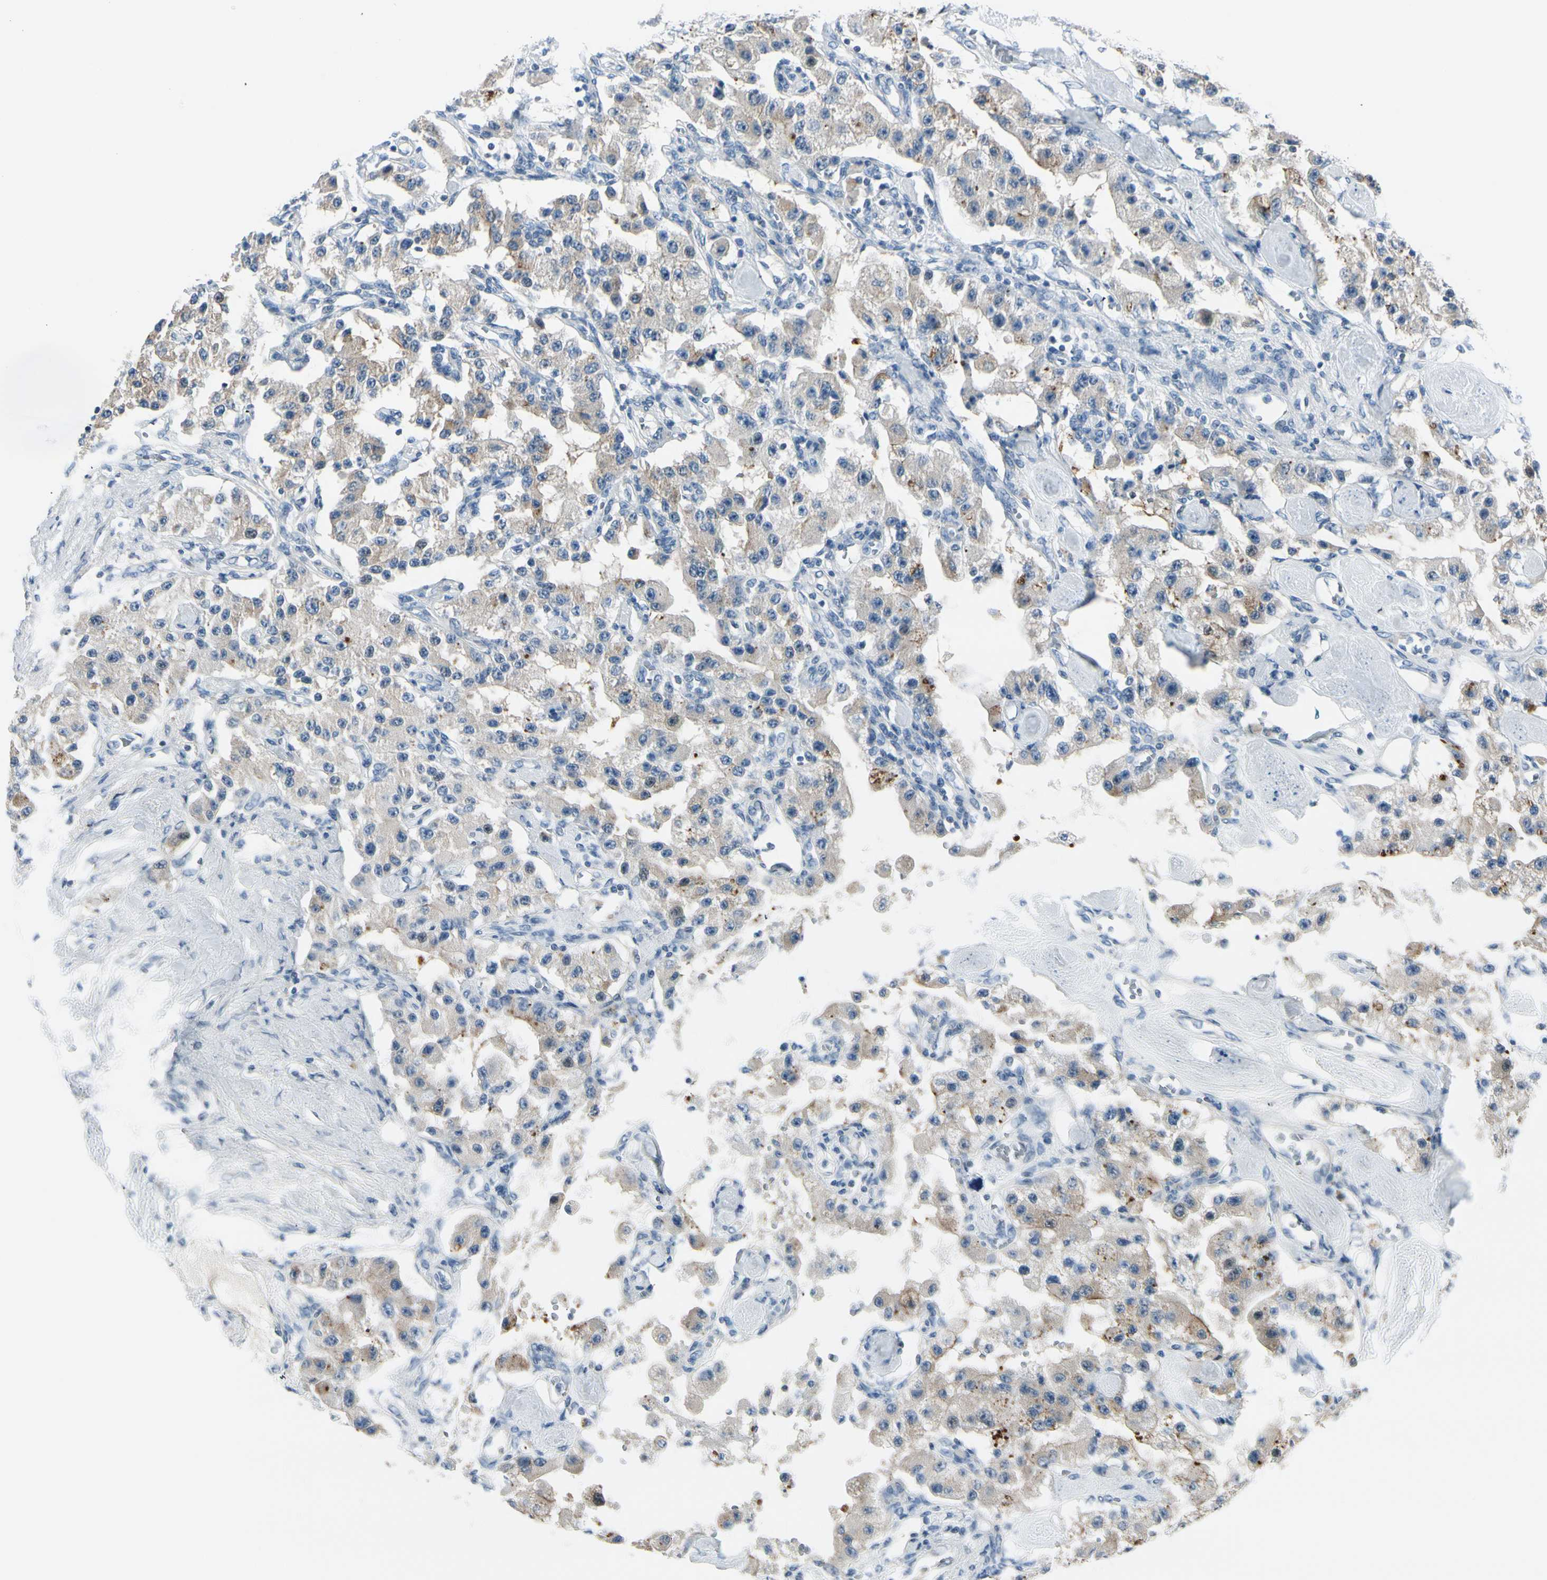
{"staining": {"intensity": "weak", "quantity": "25%-75%", "location": "cytoplasmic/membranous"}, "tissue": "carcinoid", "cell_type": "Tumor cells", "image_type": "cancer", "snomed": [{"axis": "morphology", "description": "Carcinoid, malignant, NOS"}, {"axis": "topography", "description": "Pancreas"}], "caption": "Immunohistochemical staining of malignant carcinoid shows low levels of weak cytoplasmic/membranous protein staining in approximately 25%-75% of tumor cells.", "gene": "PEBP1", "patient": {"sex": "male", "age": 41}}